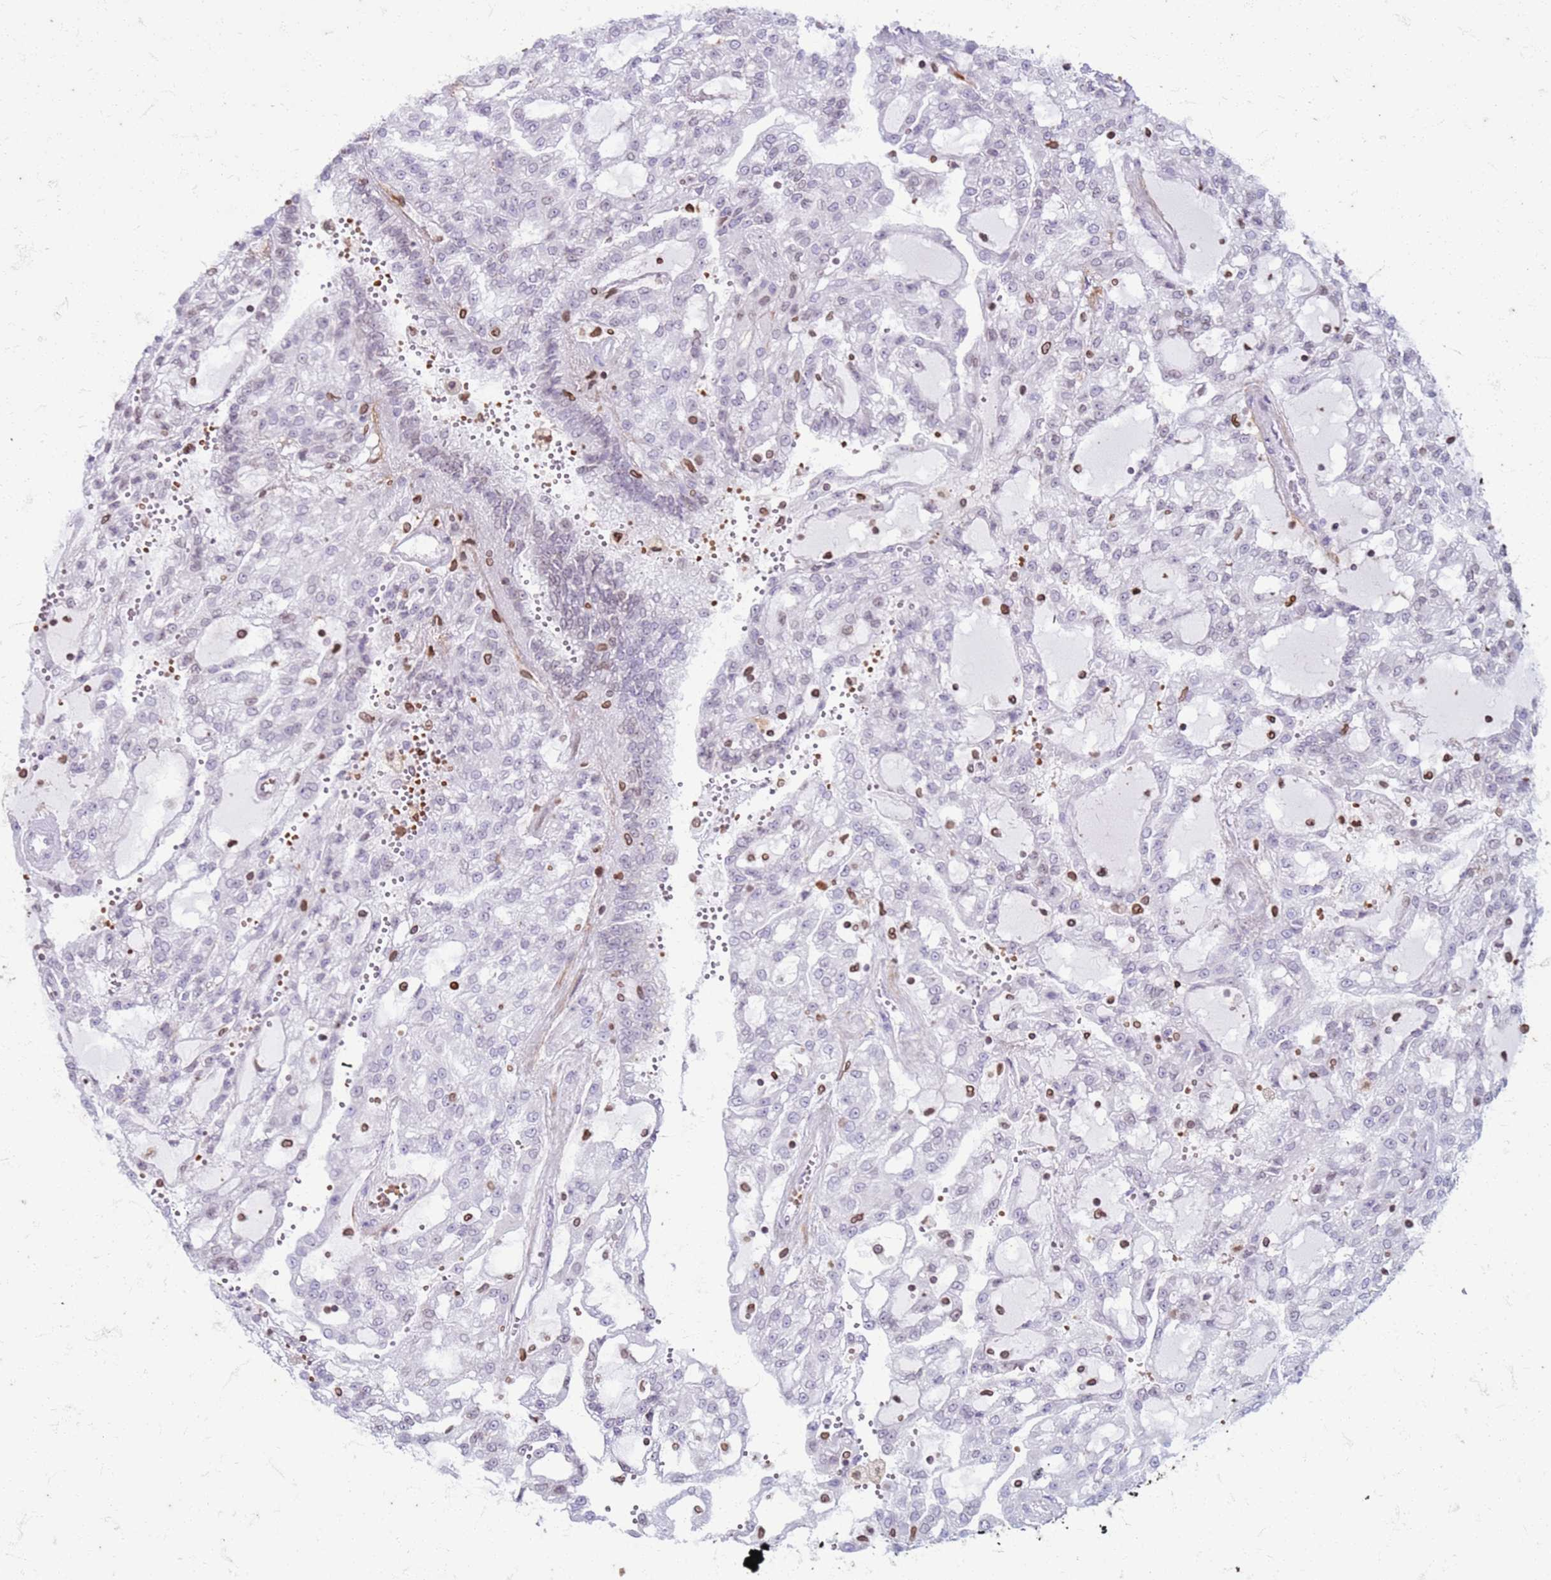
{"staining": {"intensity": "negative", "quantity": "none", "location": "none"}, "tissue": "renal cancer", "cell_type": "Tumor cells", "image_type": "cancer", "snomed": [{"axis": "morphology", "description": "Adenocarcinoma, NOS"}, {"axis": "topography", "description": "Kidney"}], "caption": "Immunohistochemical staining of renal adenocarcinoma reveals no significant expression in tumor cells.", "gene": "METTL25B", "patient": {"sex": "male", "age": 63}}